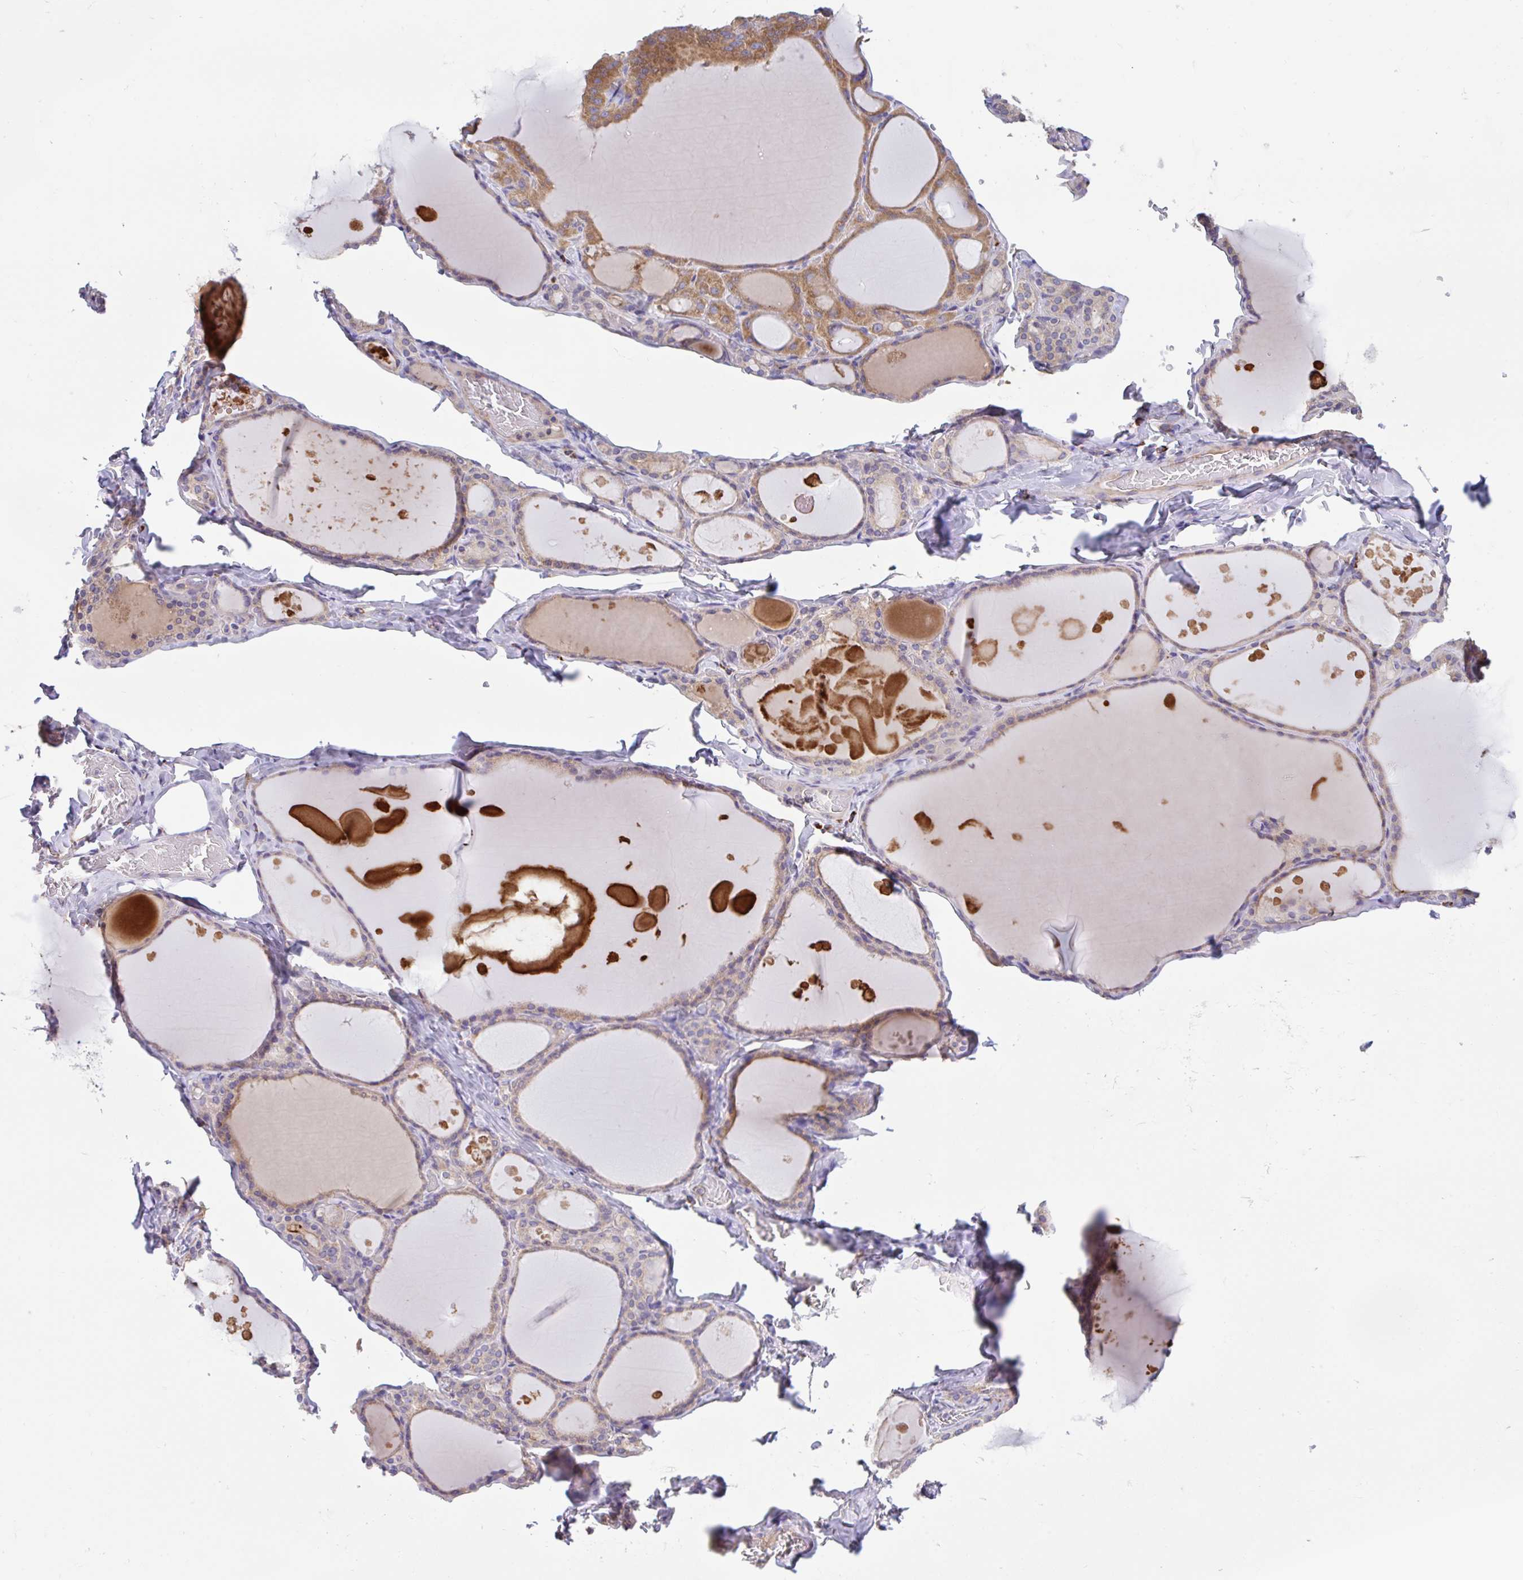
{"staining": {"intensity": "moderate", "quantity": "25%-75%", "location": "cytoplasmic/membranous"}, "tissue": "thyroid gland", "cell_type": "Glandular cells", "image_type": "normal", "snomed": [{"axis": "morphology", "description": "Normal tissue, NOS"}, {"axis": "topography", "description": "Thyroid gland"}], "caption": "A micrograph showing moderate cytoplasmic/membranous positivity in approximately 25%-75% of glandular cells in normal thyroid gland, as visualized by brown immunohistochemical staining.", "gene": "RALBP1", "patient": {"sex": "male", "age": 56}}